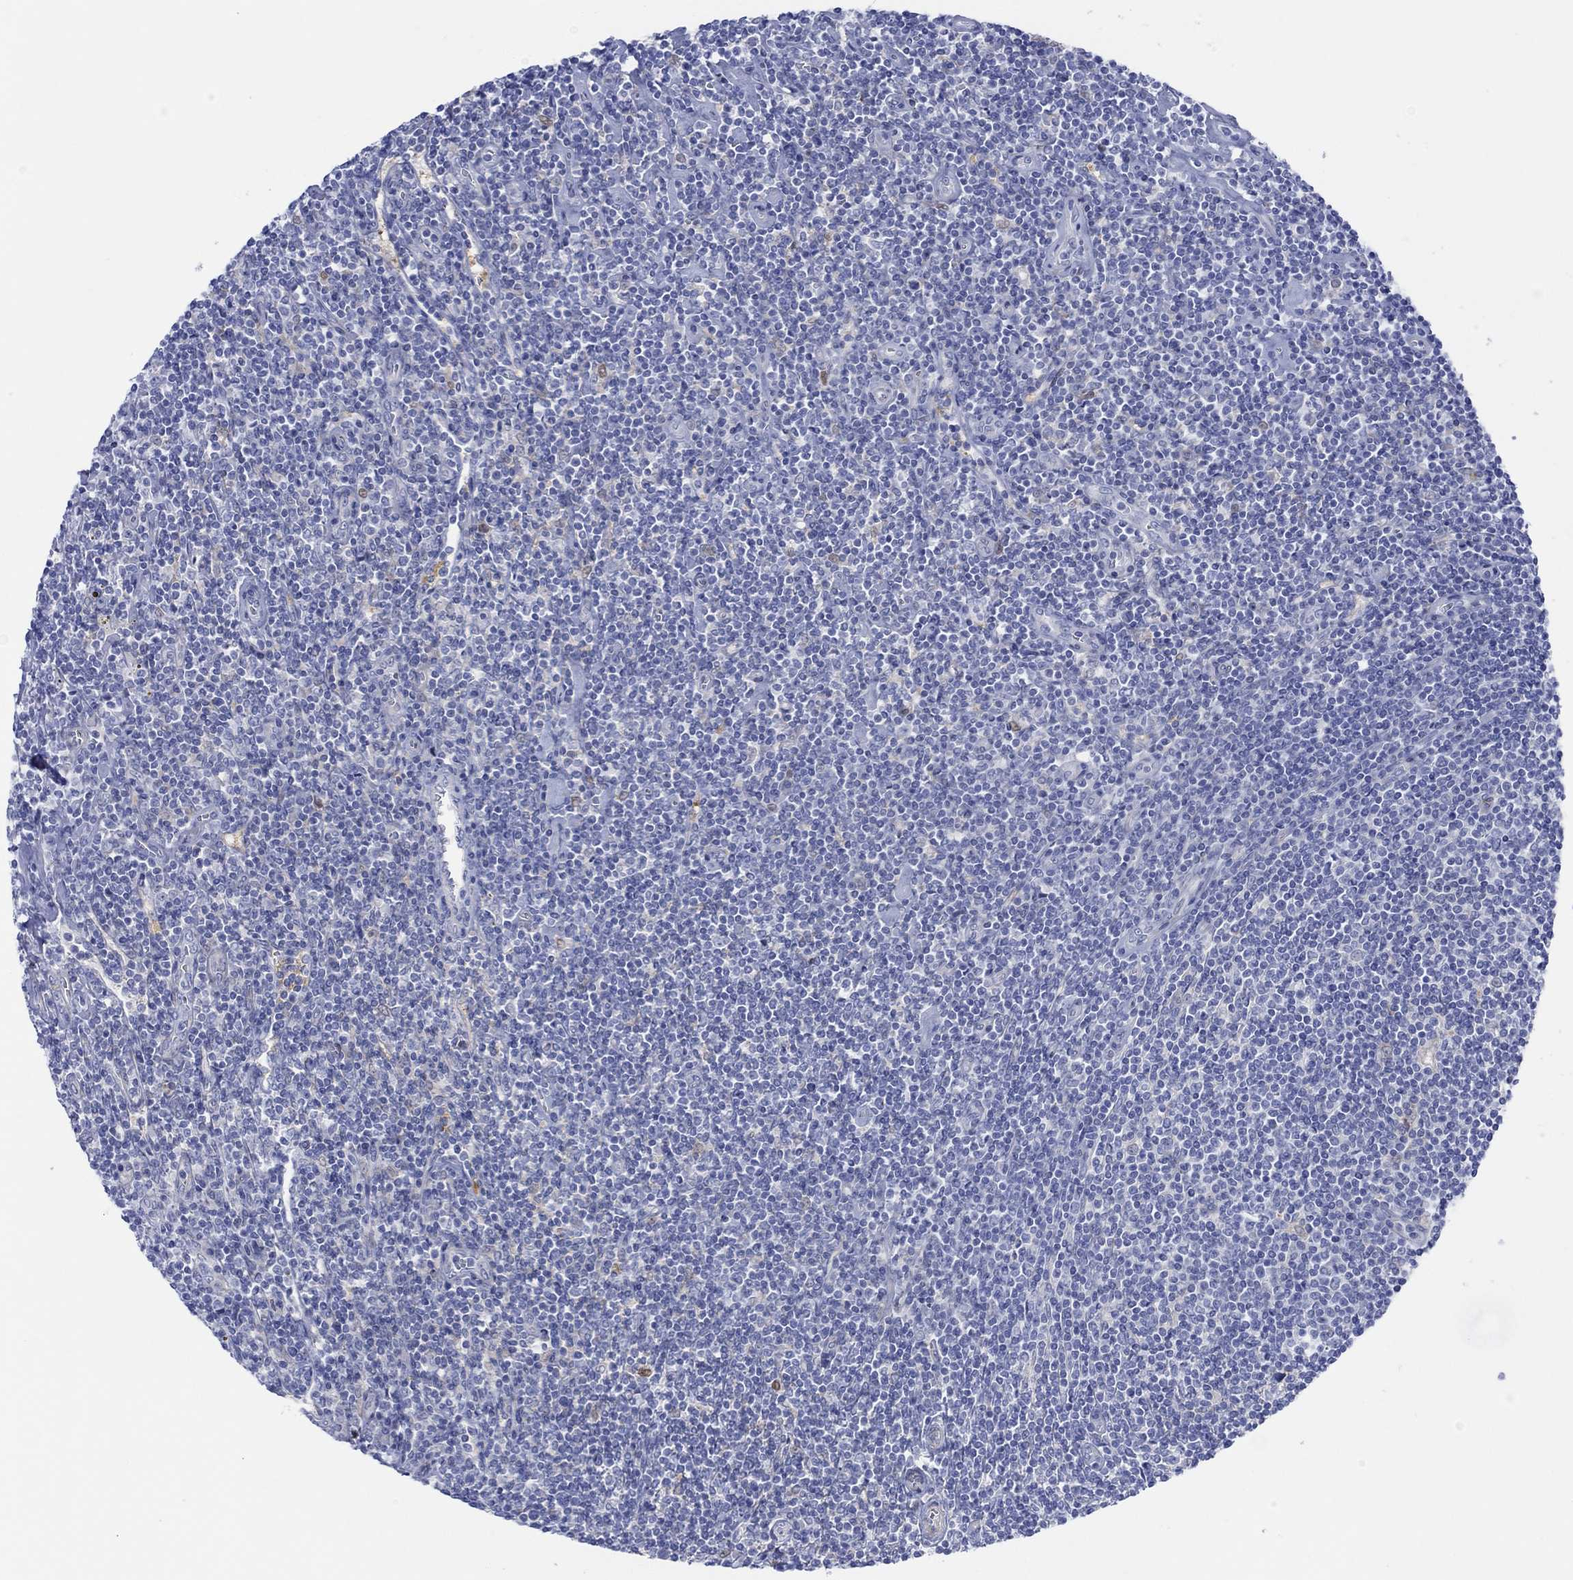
{"staining": {"intensity": "negative", "quantity": "none", "location": "none"}, "tissue": "lymphoma", "cell_type": "Tumor cells", "image_type": "cancer", "snomed": [{"axis": "morphology", "description": "Hodgkin's disease, NOS"}, {"axis": "topography", "description": "Lymph node"}], "caption": "The IHC histopathology image has no significant staining in tumor cells of lymphoma tissue. The staining was performed using DAB to visualize the protein expression in brown, while the nuclei were stained in blue with hematoxylin (Magnification: 20x).", "gene": "TLDC2", "patient": {"sex": "male", "age": 40}}